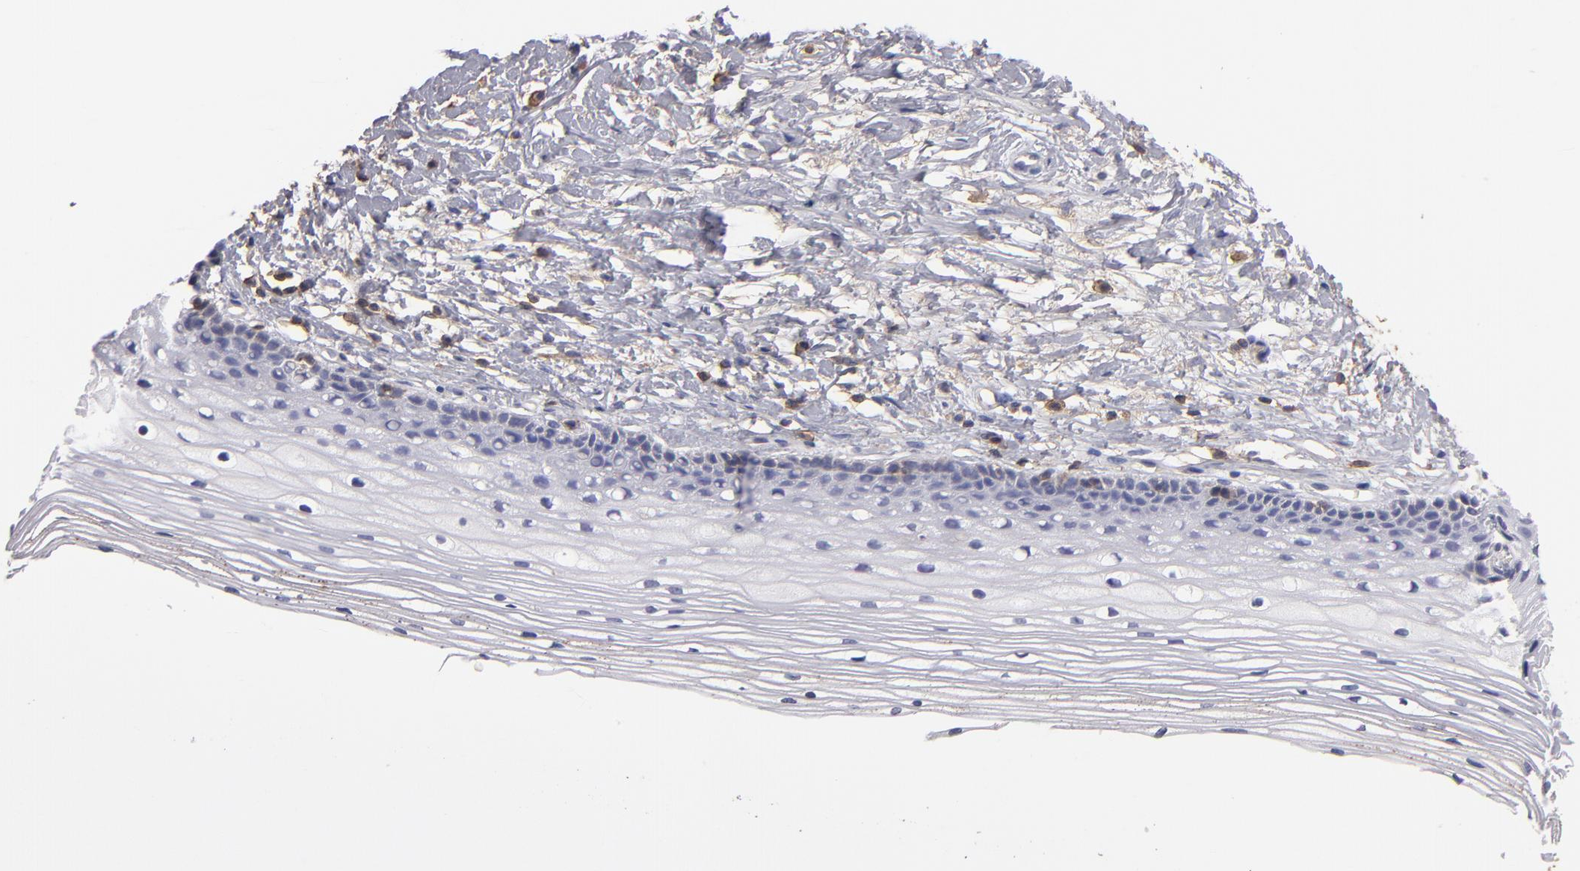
{"staining": {"intensity": "negative", "quantity": "none", "location": "none"}, "tissue": "cervix", "cell_type": "Glandular cells", "image_type": "normal", "snomed": [{"axis": "morphology", "description": "Normal tissue, NOS"}, {"axis": "topography", "description": "Cervix"}], "caption": "This is a micrograph of immunohistochemistry (IHC) staining of normal cervix, which shows no staining in glandular cells. The staining was performed using DAB to visualize the protein expression in brown, while the nuclei were stained in blue with hematoxylin (Magnification: 20x).", "gene": "ABCB1", "patient": {"sex": "female", "age": 77}}